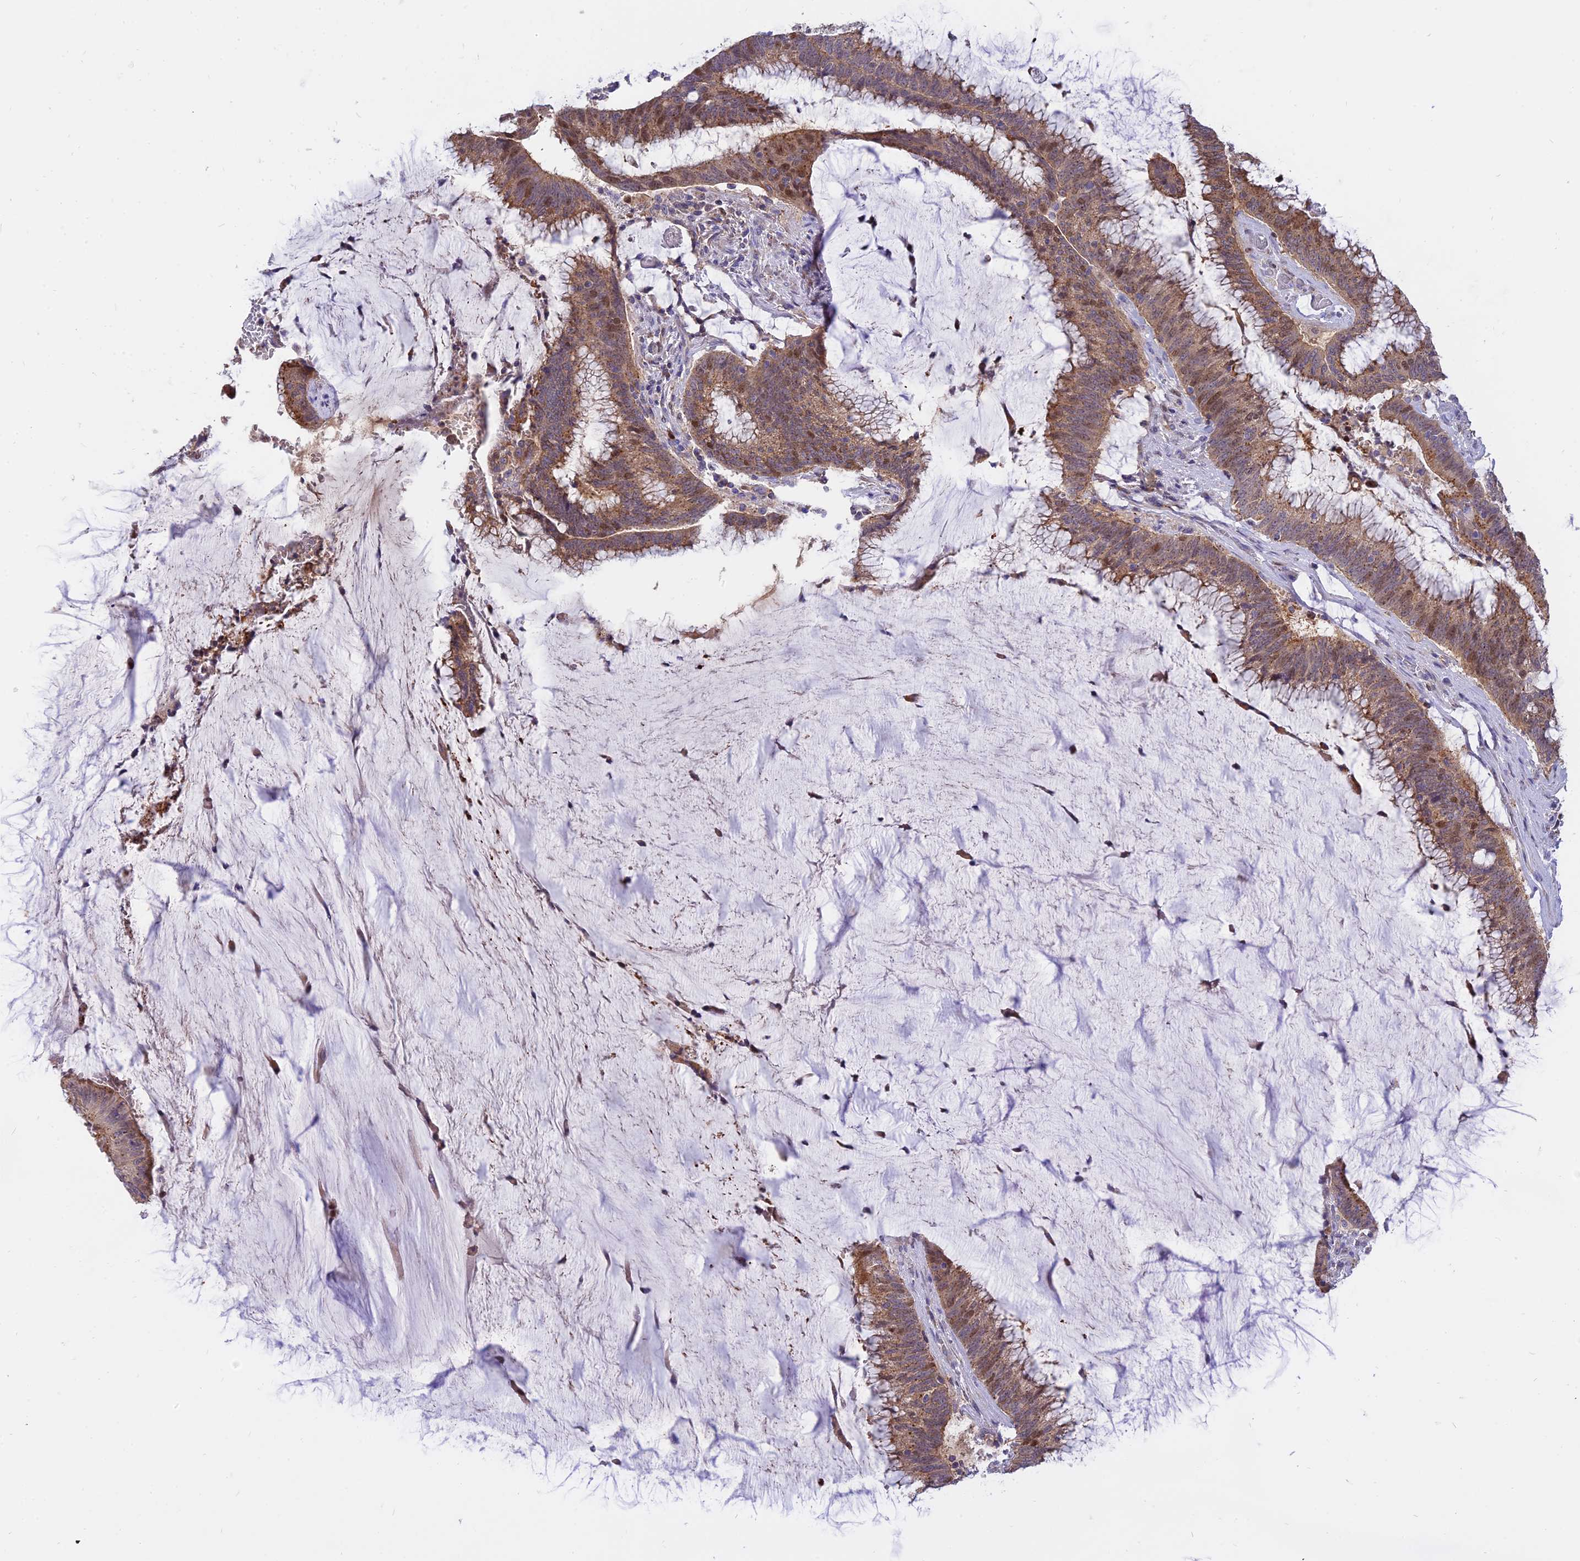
{"staining": {"intensity": "moderate", "quantity": ">75%", "location": "cytoplasmic/membranous,nuclear"}, "tissue": "colorectal cancer", "cell_type": "Tumor cells", "image_type": "cancer", "snomed": [{"axis": "morphology", "description": "Adenocarcinoma, NOS"}, {"axis": "topography", "description": "Rectum"}], "caption": "Tumor cells exhibit medium levels of moderate cytoplasmic/membranous and nuclear positivity in about >75% of cells in adenocarcinoma (colorectal).", "gene": "CENPV", "patient": {"sex": "female", "age": 77}}